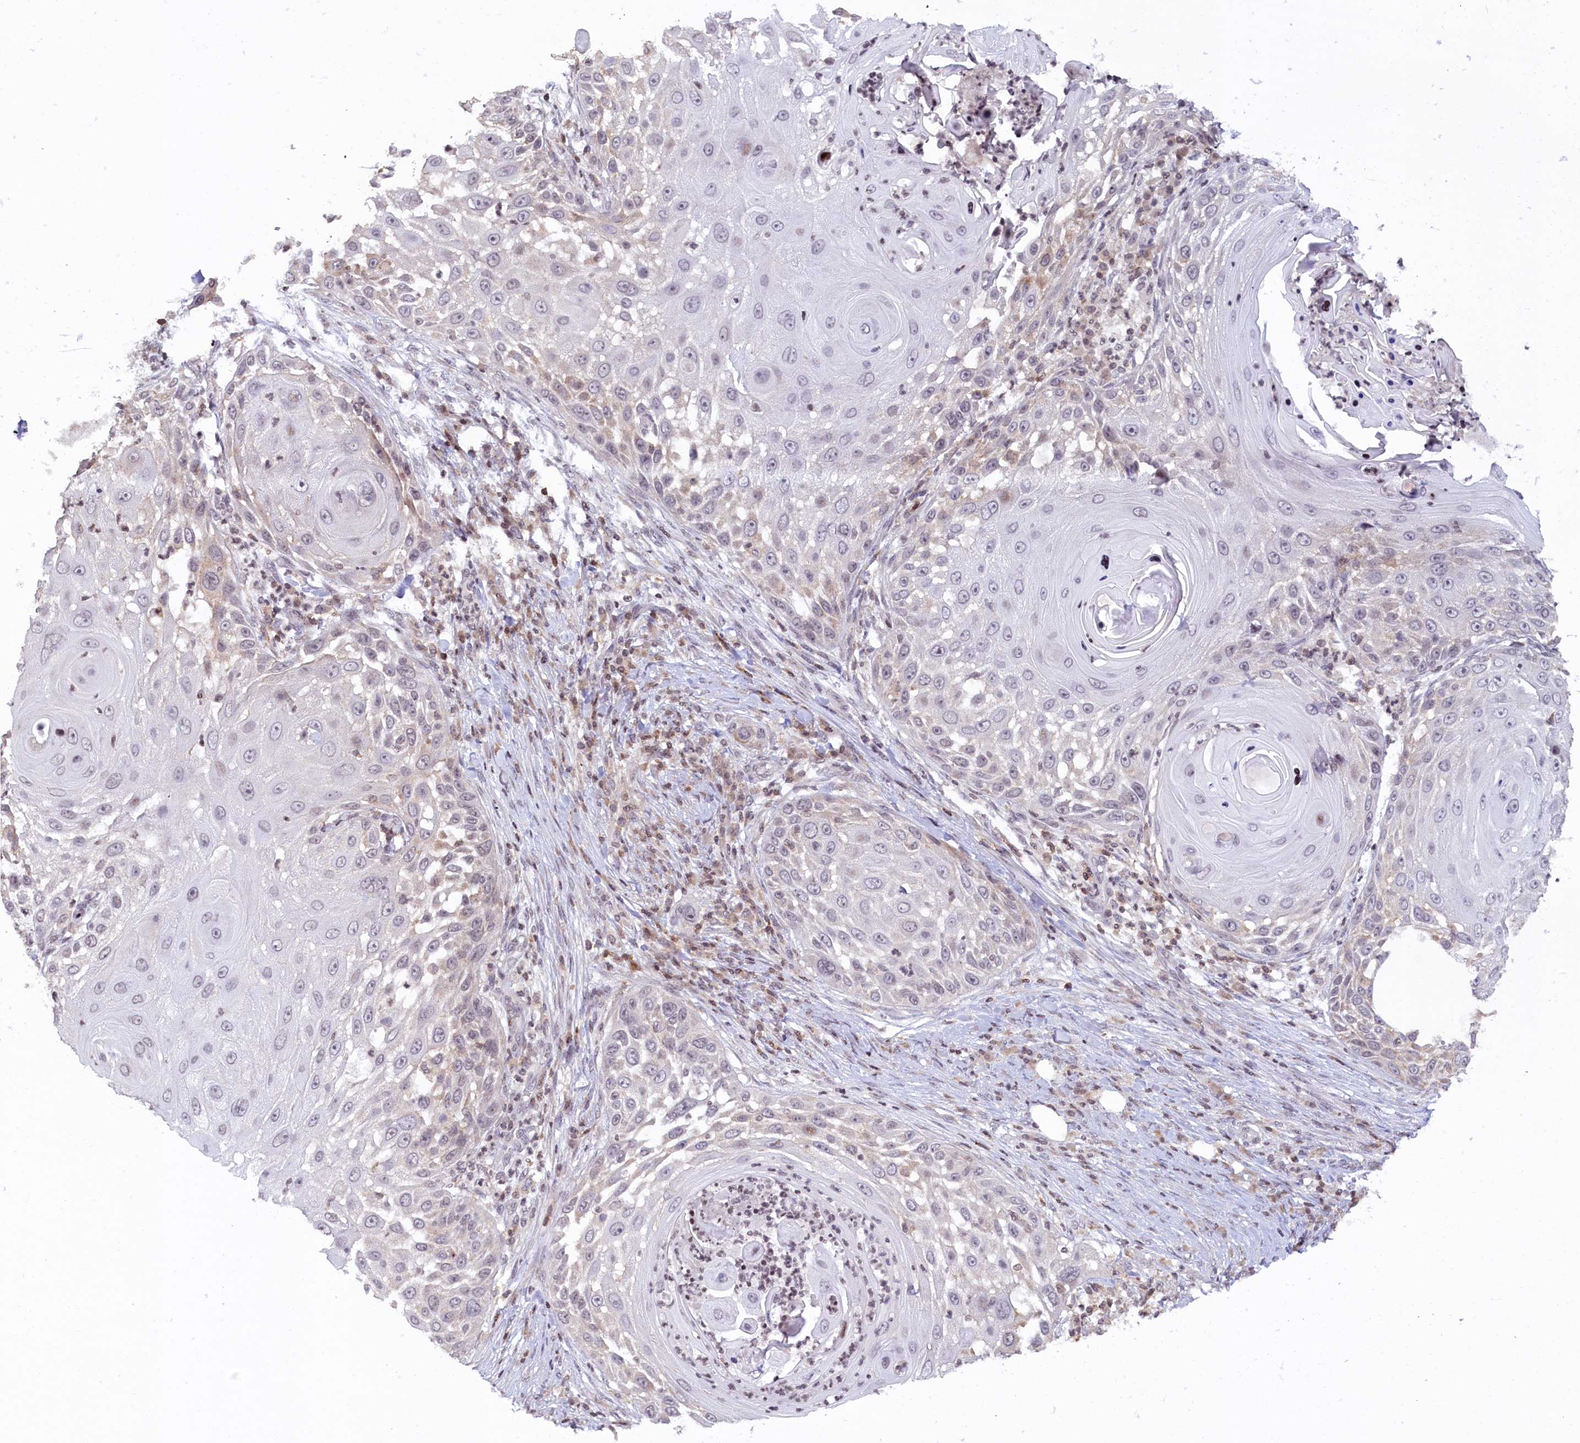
{"staining": {"intensity": "weak", "quantity": "<25%", "location": "cytoplasmic/membranous"}, "tissue": "skin cancer", "cell_type": "Tumor cells", "image_type": "cancer", "snomed": [{"axis": "morphology", "description": "Squamous cell carcinoma, NOS"}, {"axis": "topography", "description": "Skin"}], "caption": "Tumor cells are negative for protein expression in human skin squamous cell carcinoma. (DAB (3,3'-diaminobenzidine) immunohistochemistry visualized using brightfield microscopy, high magnification).", "gene": "FYB1", "patient": {"sex": "female", "age": 44}}